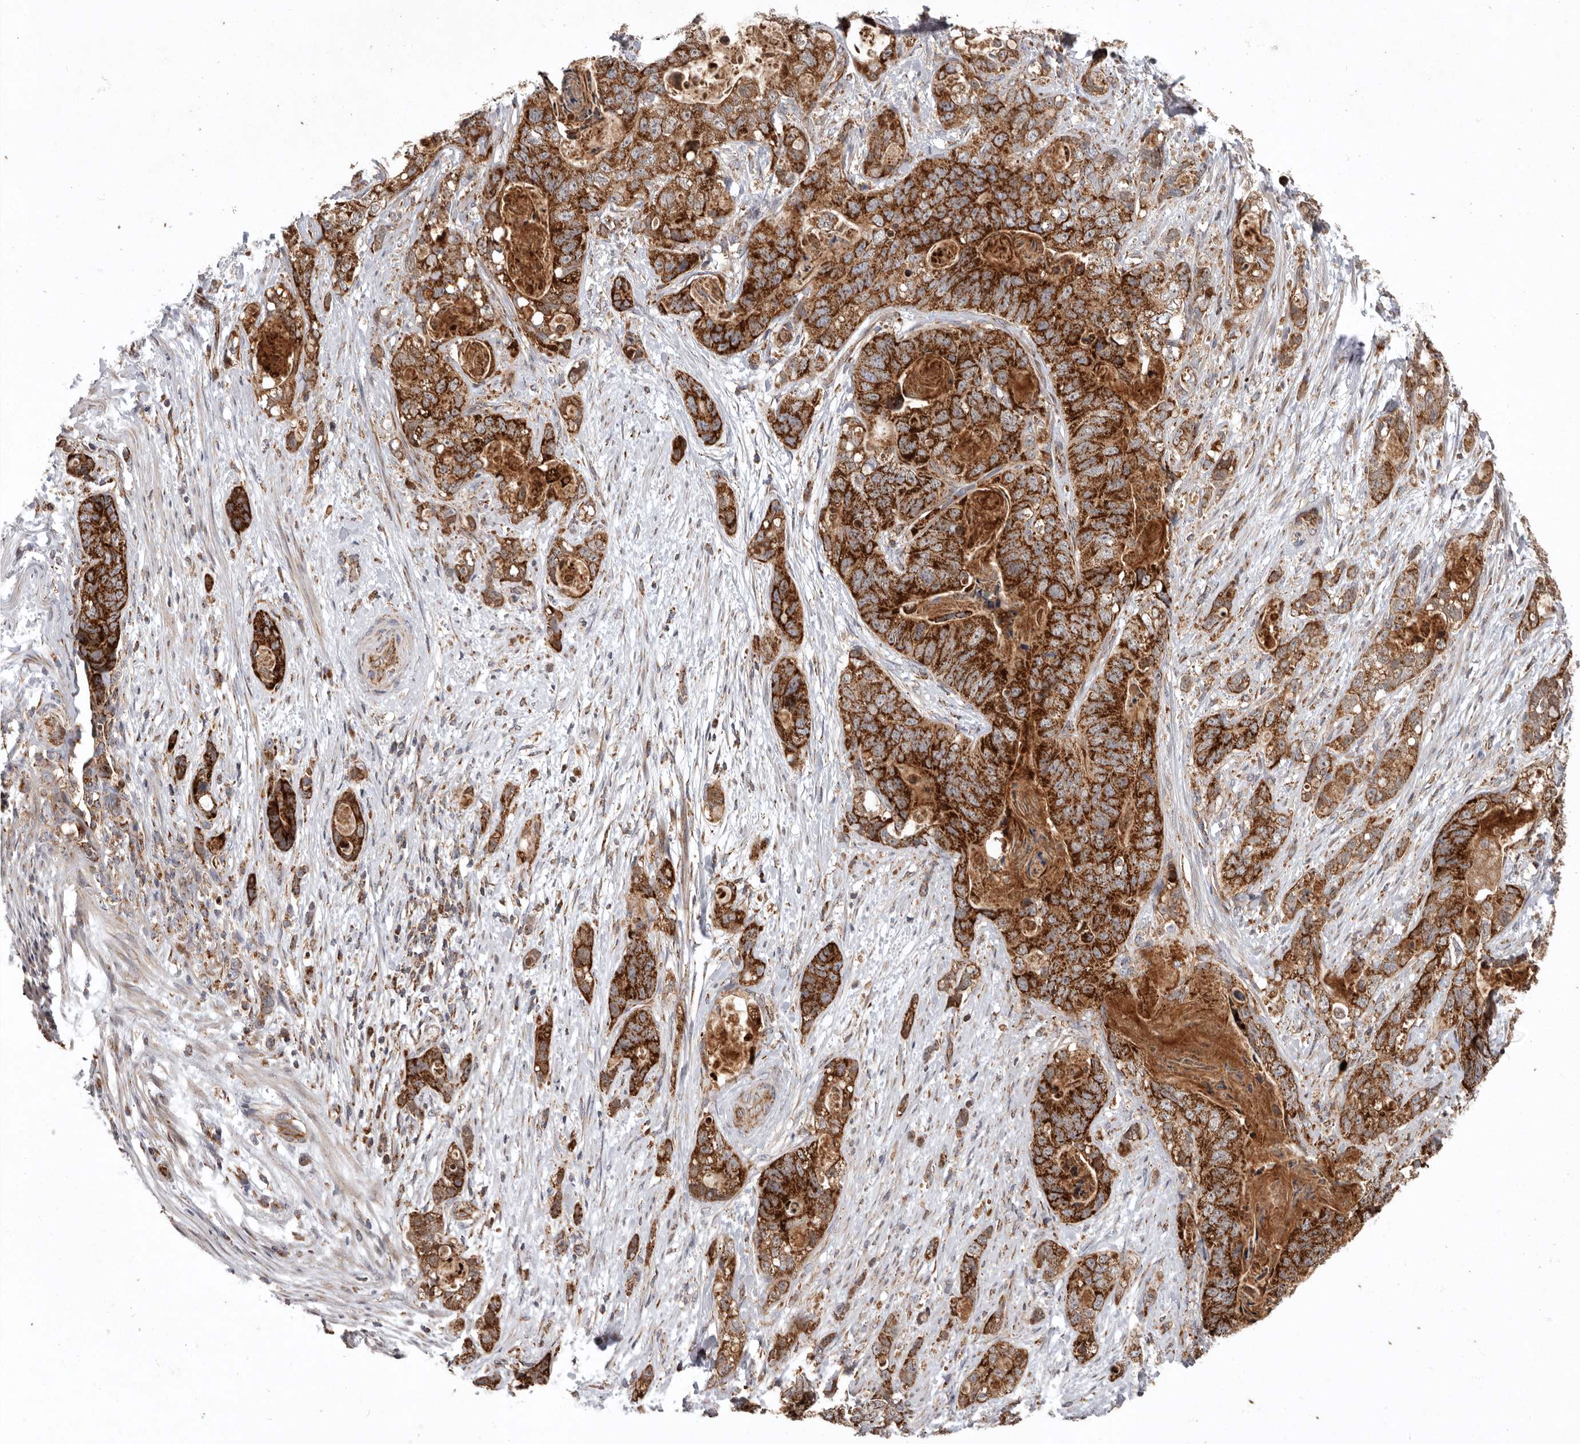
{"staining": {"intensity": "strong", "quantity": ">75%", "location": "cytoplasmic/membranous"}, "tissue": "stomach cancer", "cell_type": "Tumor cells", "image_type": "cancer", "snomed": [{"axis": "morphology", "description": "Normal tissue, NOS"}, {"axis": "morphology", "description": "Adenocarcinoma, NOS"}, {"axis": "topography", "description": "Stomach"}], "caption": "Brown immunohistochemical staining in stomach cancer shows strong cytoplasmic/membranous expression in about >75% of tumor cells.", "gene": "MRPS10", "patient": {"sex": "female", "age": 89}}